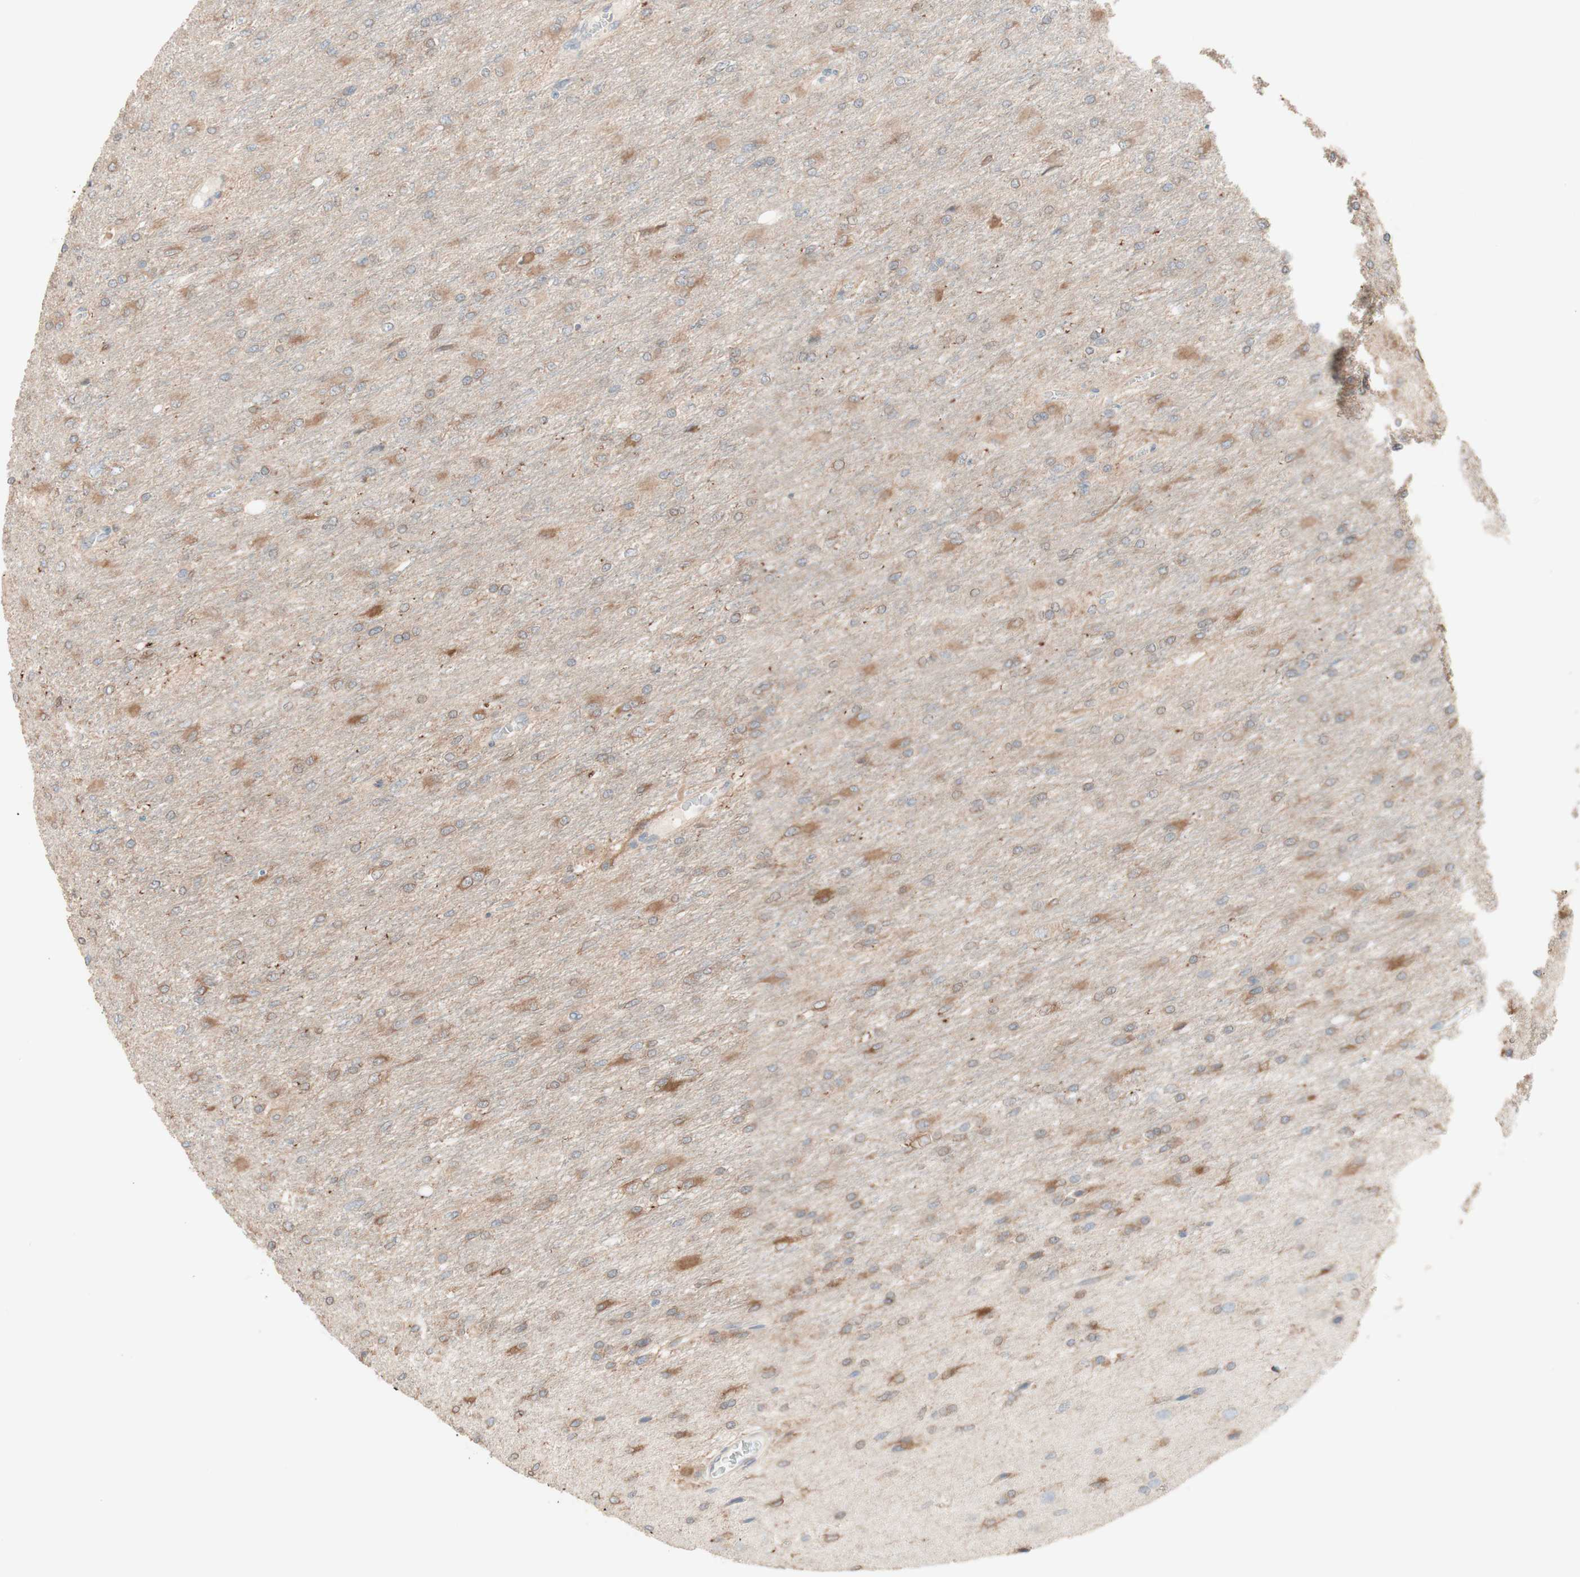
{"staining": {"intensity": "weak", "quantity": ">75%", "location": "cytoplasmic/membranous"}, "tissue": "glioma", "cell_type": "Tumor cells", "image_type": "cancer", "snomed": [{"axis": "morphology", "description": "Glioma, malignant, High grade"}, {"axis": "topography", "description": "Cerebral cortex"}], "caption": "Protein expression by immunohistochemistry exhibits weak cytoplasmic/membranous positivity in approximately >75% of tumor cells in glioma.", "gene": "COMT", "patient": {"sex": "female", "age": 36}}